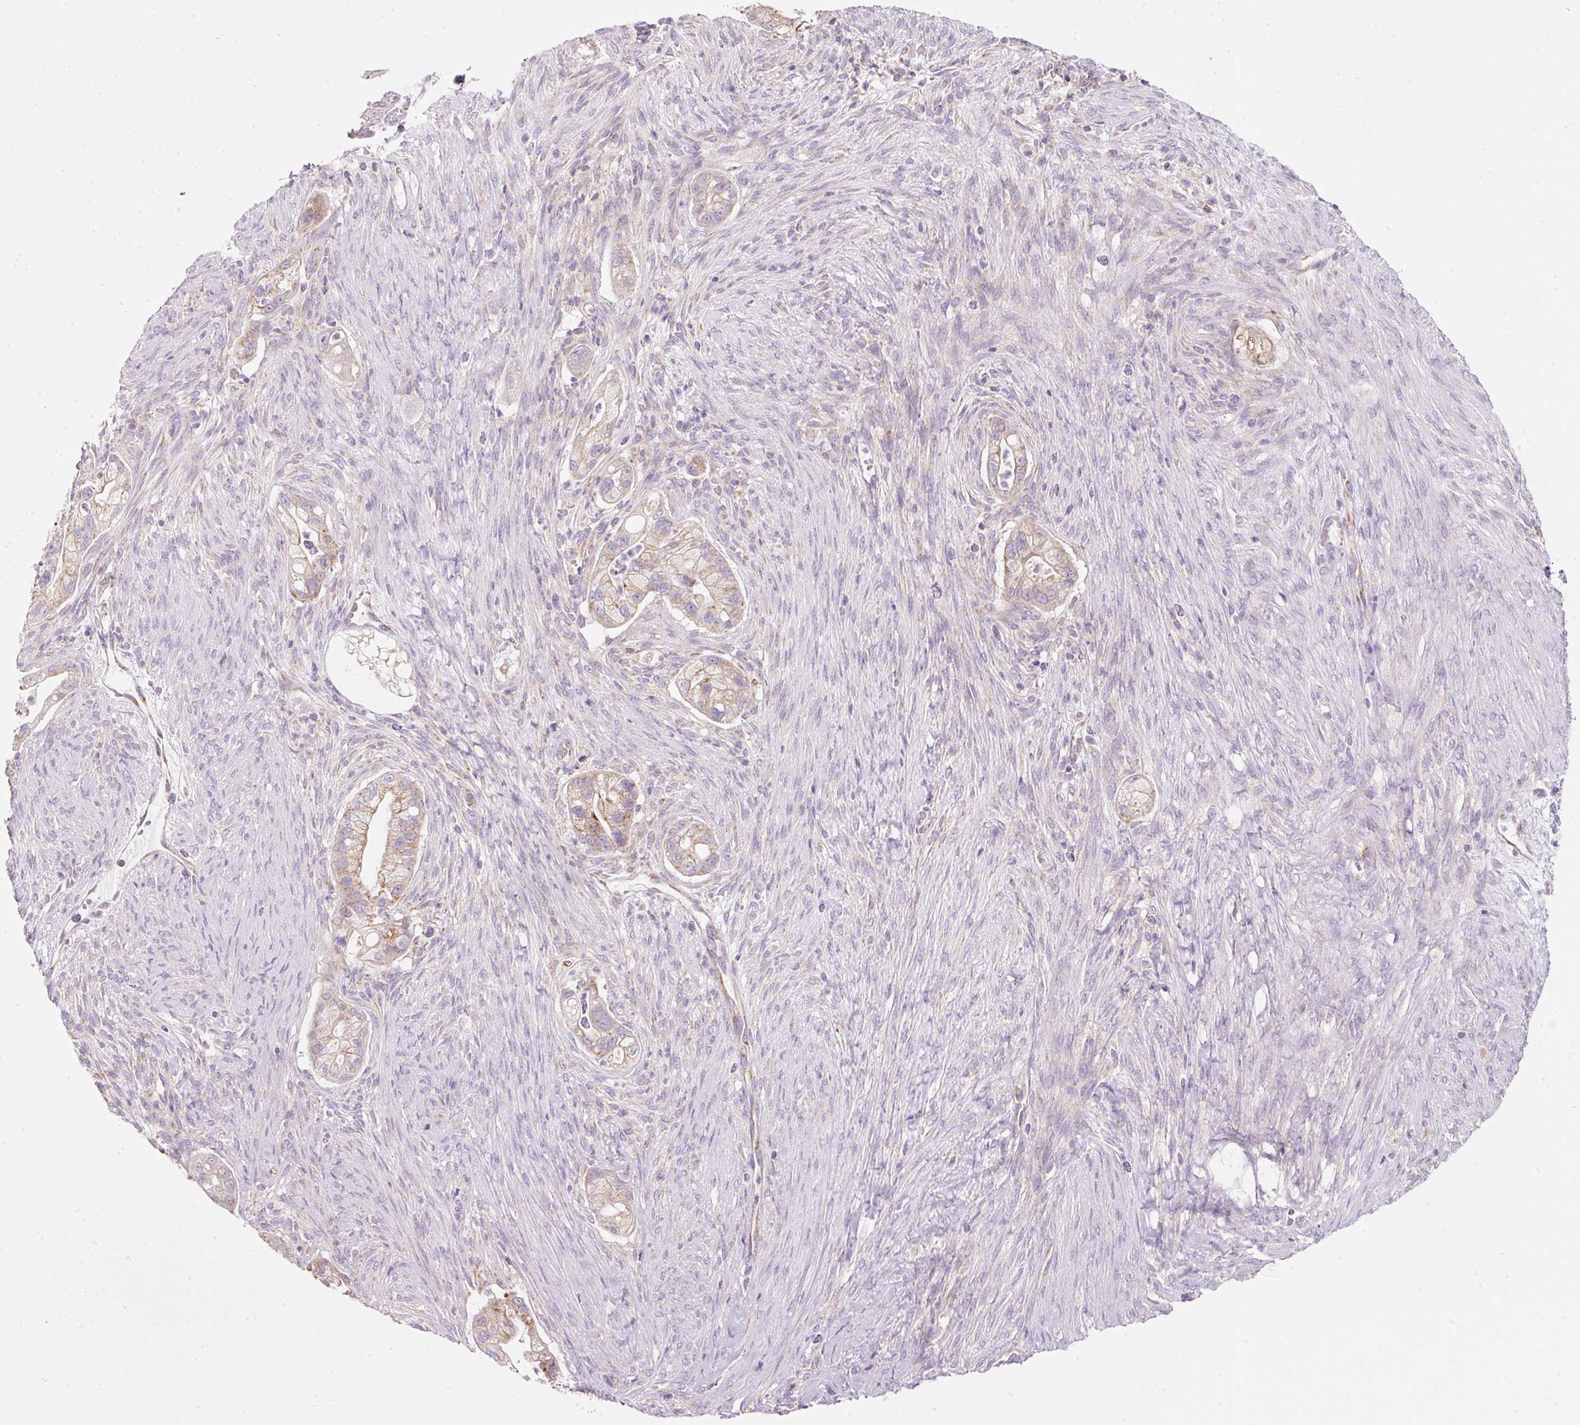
{"staining": {"intensity": "moderate", "quantity": "25%-75%", "location": "cytoplasmic/membranous"}, "tissue": "pancreatic cancer", "cell_type": "Tumor cells", "image_type": "cancer", "snomed": [{"axis": "morphology", "description": "Adenocarcinoma, NOS"}, {"axis": "topography", "description": "Pancreas"}], "caption": "Moderate cytoplasmic/membranous positivity for a protein is seen in approximately 25%-75% of tumor cells of pancreatic adenocarcinoma using immunohistochemistry.", "gene": "NDUFA1", "patient": {"sex": "male", "age": 44}}